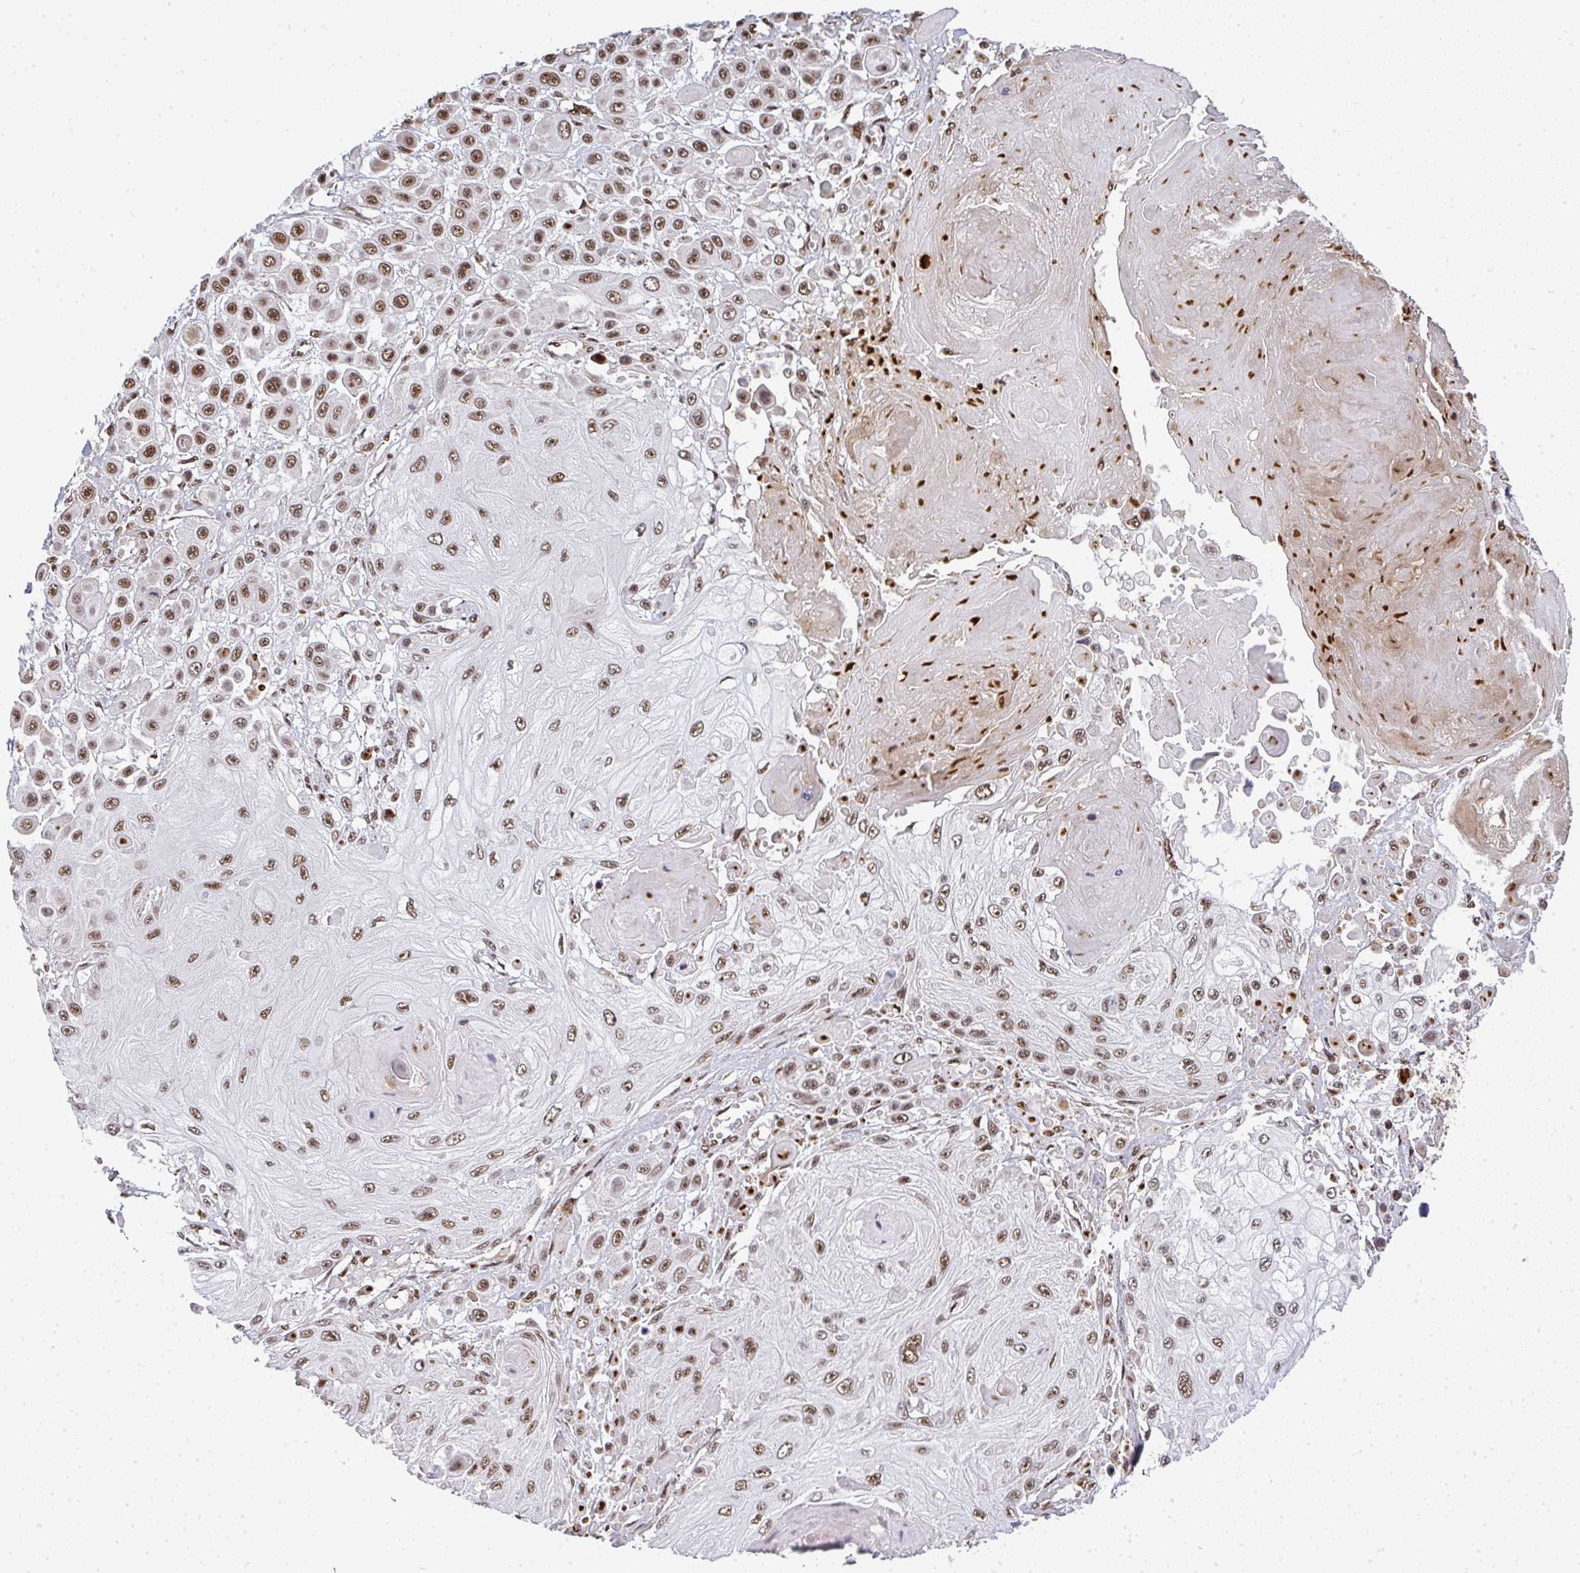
{"staining": {"intensity": "moderate", "quantity": ">75%", "location": "nuclear"}, "tissue": "skin cancer", "cell_type": "Tumor cells", "image_type": "cancer", "snomed": [{"axis": "morphology", "description": "Squamous cell carcinoma, NOS"}, {"axis": "topography", "description": "Skin"}], "caption": "A high-resolution histopathology image shows IHC staining of skin squamous cell carcinoma, which demonstrates moderate nuclear positivity in approximately >75% of tumor cells. (IHC, brightfield microscopy, high magnification).", "gene": "U2AF1", "patient": {"sex": "male", "age": 67}}